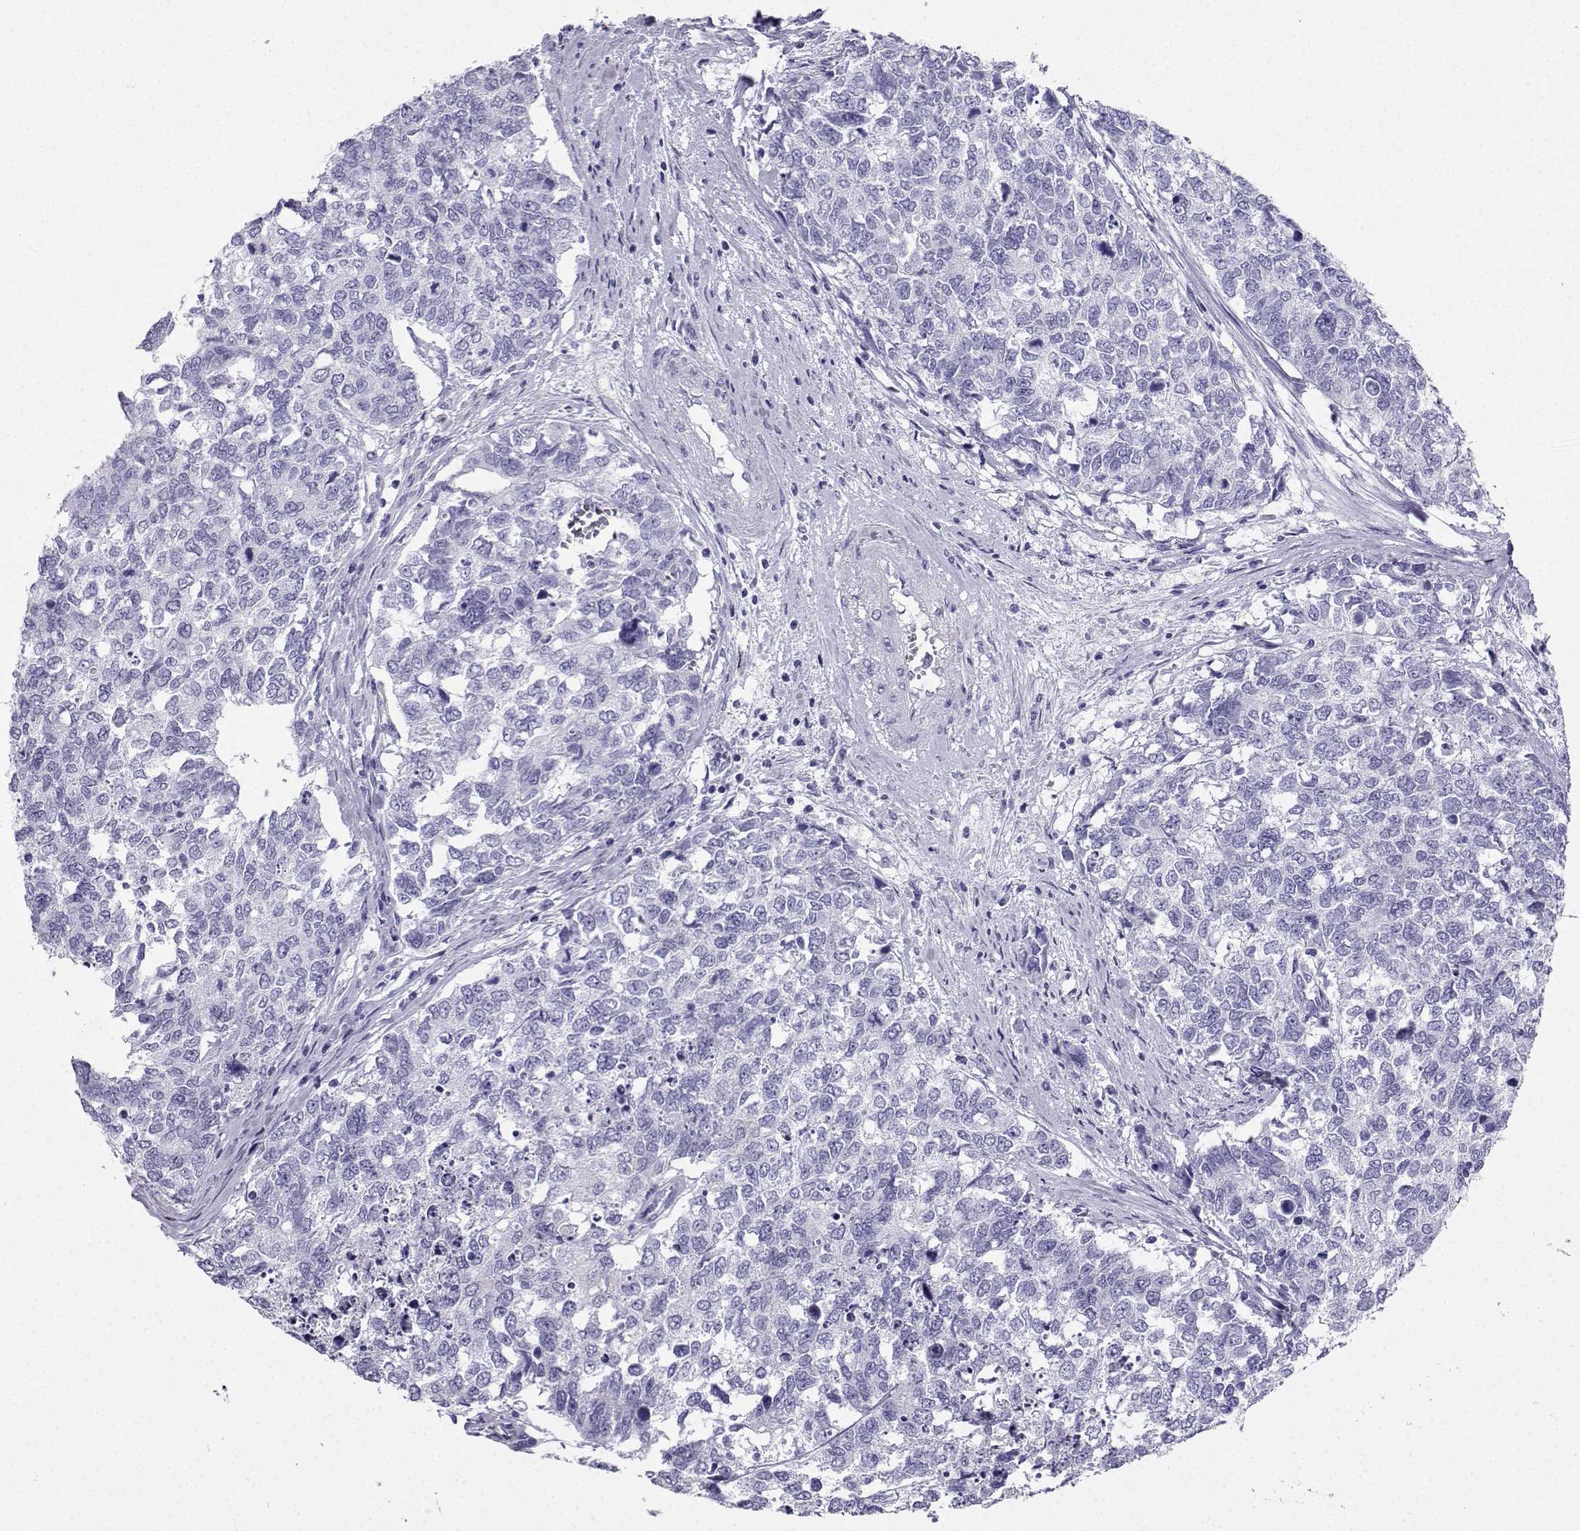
{"staining": {"intensity": "negative", "quantity": "none", "location": "none"}, "tissue": "cervical cancer", "cell_type": "Tumor cells", "image_type": "cancer", "snomed": [{"axis": "morphology", "description": "Squamous cell carcinoma, NOS"}, {"axis": "topography", "description": "Cervix"}], "caption": "High magnification brightfield microscopy of cervical cancer (squamous cell carcinoma) stained with DAB (brown) and counterstained with hematoxylin (blue): tumor cells show no significant staining. (Stains: DAB (3,3'-diaminobenzidine) immunohistochemistry with hematoxylin counter stain, Microscopy: brightfield microscopy at high magnification).", "gene": "CD109", "patient": {"sex": "female", "age": 63}}